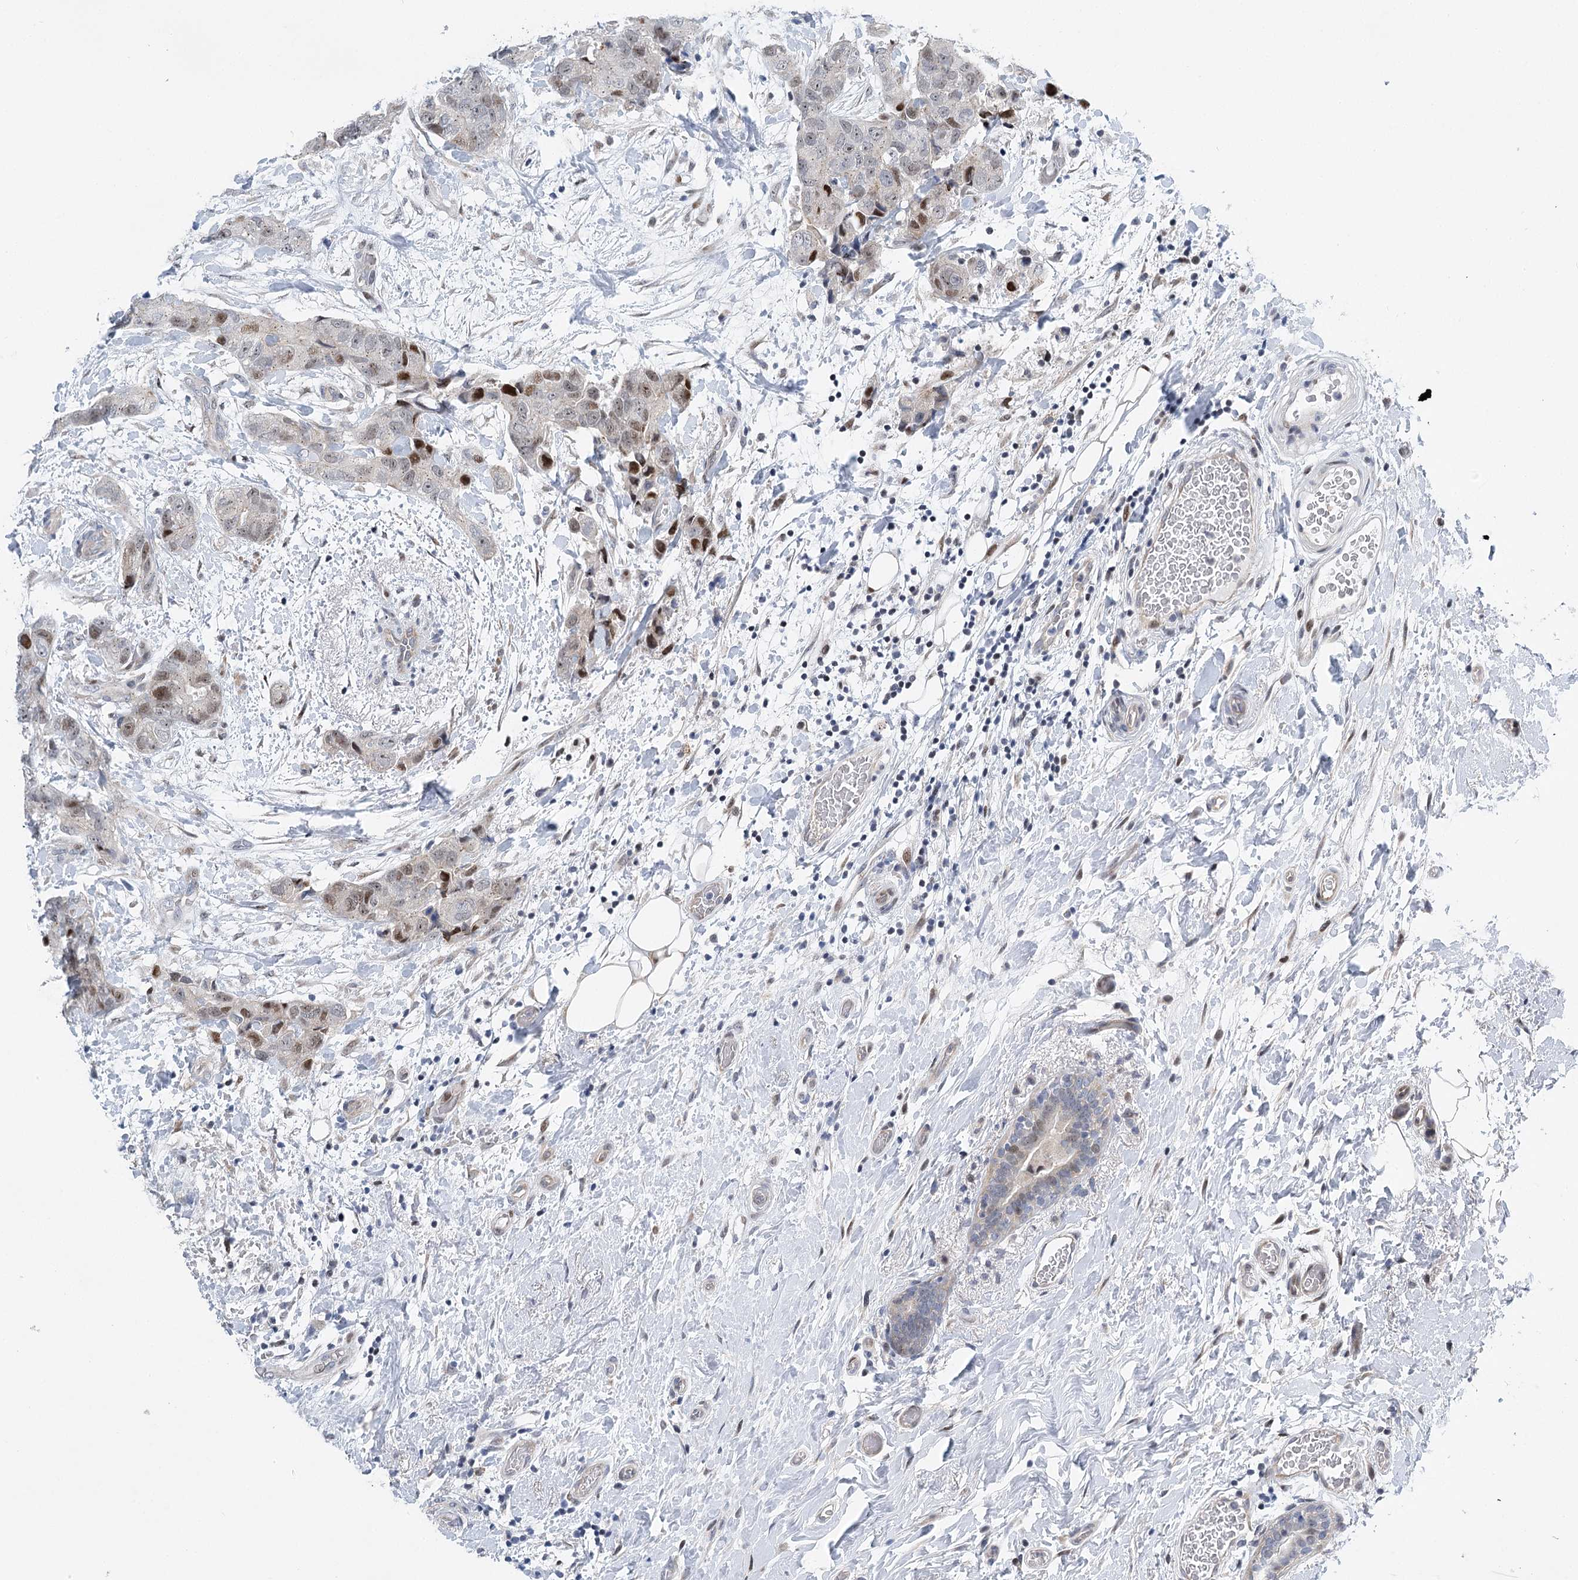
{"staining": {"intensity": "moderate", "quantity": "<25%", "location": "nuclear"}, "tissue": "breast cancer", "cell_type": "Tumor cells", "image_type": "cancer", "snomed": [{"axis": "morphology", "description": "Duct carcinoma"}, {"axis": "topography", "description": "Breast"}], "caption": "Human breast cancer (intraductal carcinoma) stained with a brown dye demonstrates moderate nuclear positive staining in about <25% of tumor cells.", "gene": "CAMTA1", "patient": {"sex": "female", "age": 62}}